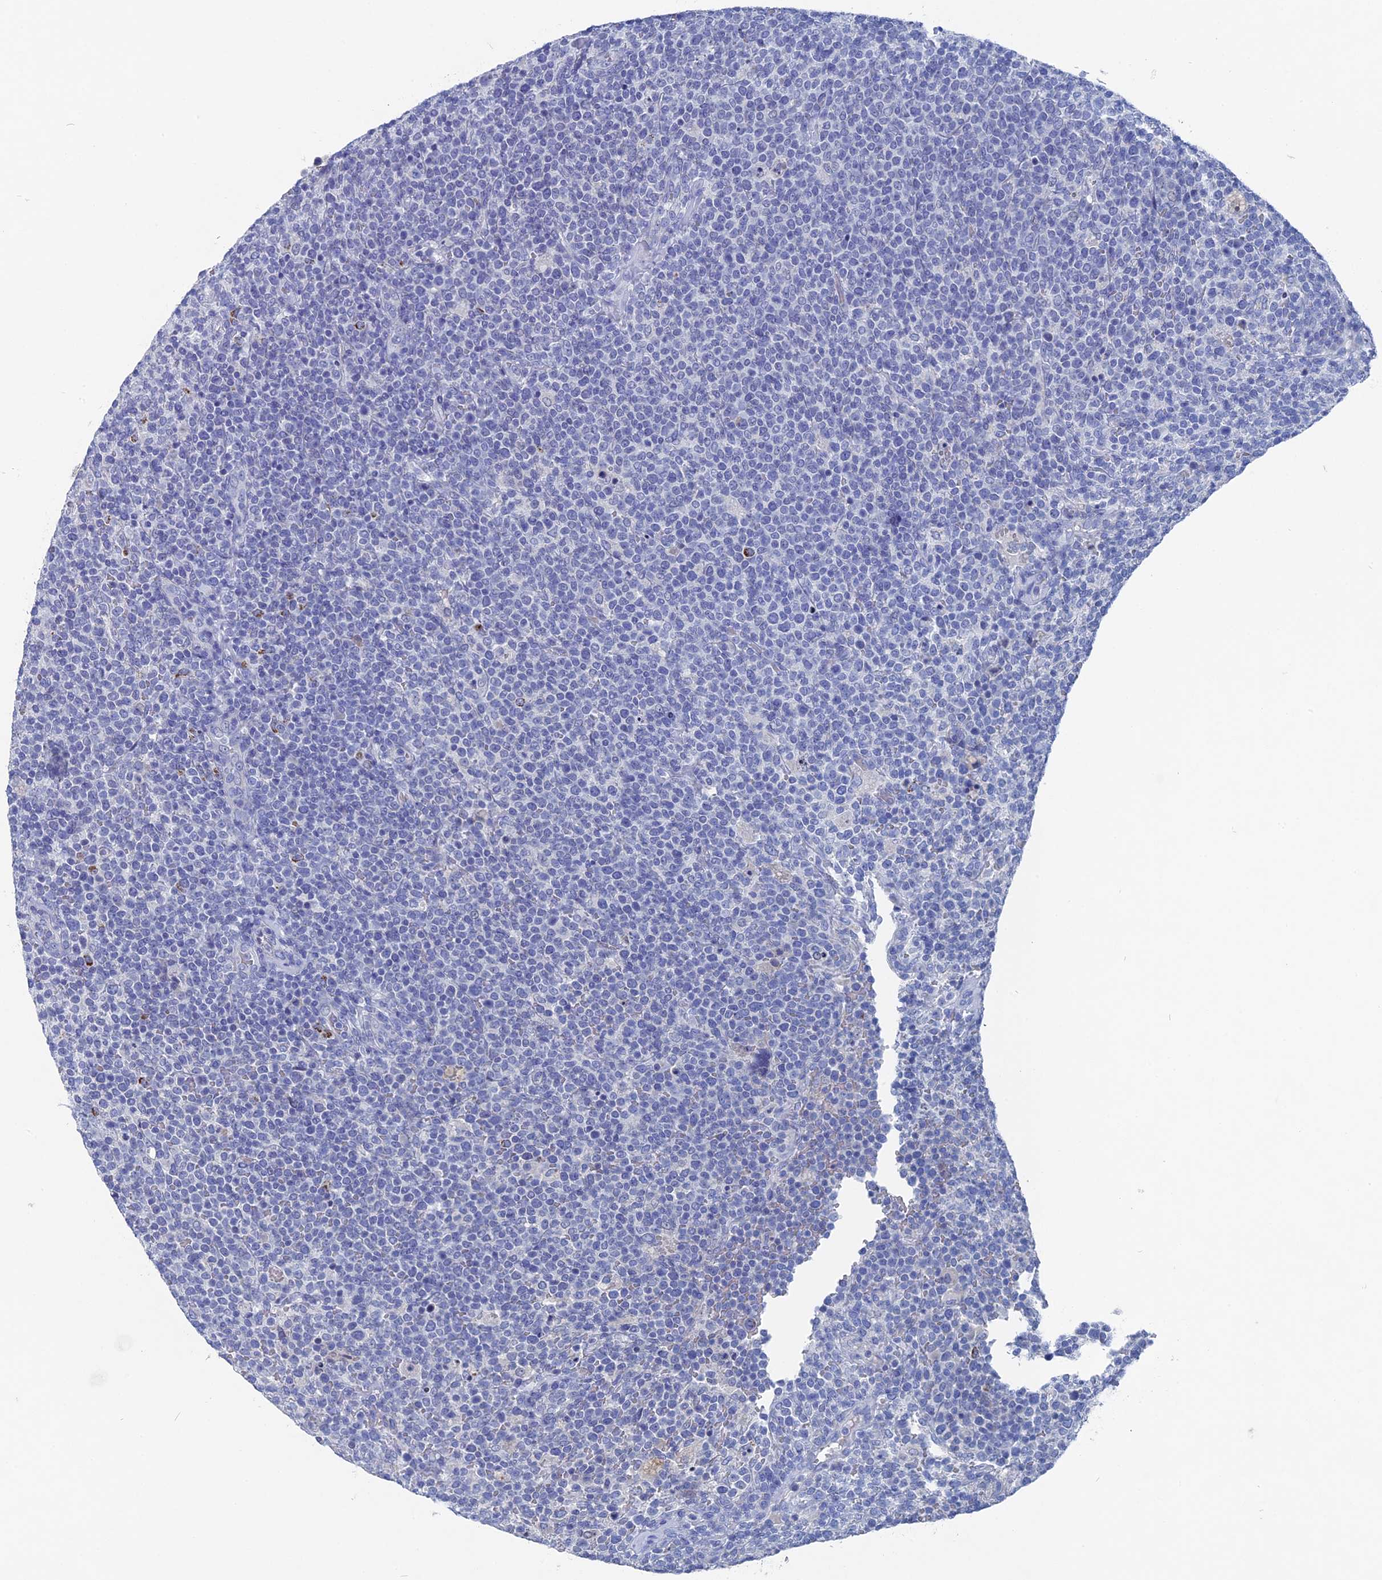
{"staining": {"intensity": "negative", "quantity": "none", "location": "none"}, "tissue": "lymphoma", "cell_type": "Tumor cells", "image_type": "cancer", "snomed": [{"axis": "morphology", "description": "Malignant lymphoma, non-Hodgkin's type, High grade"}, {"axis": "topography", "description": "Lymph node"}], "caption": "DAB immunohistochemical staining of human lymphoma displays no significant staining in tumor cells.", "gene": "HIGD1A", "patient": {"sex": "male", "age": 61}}